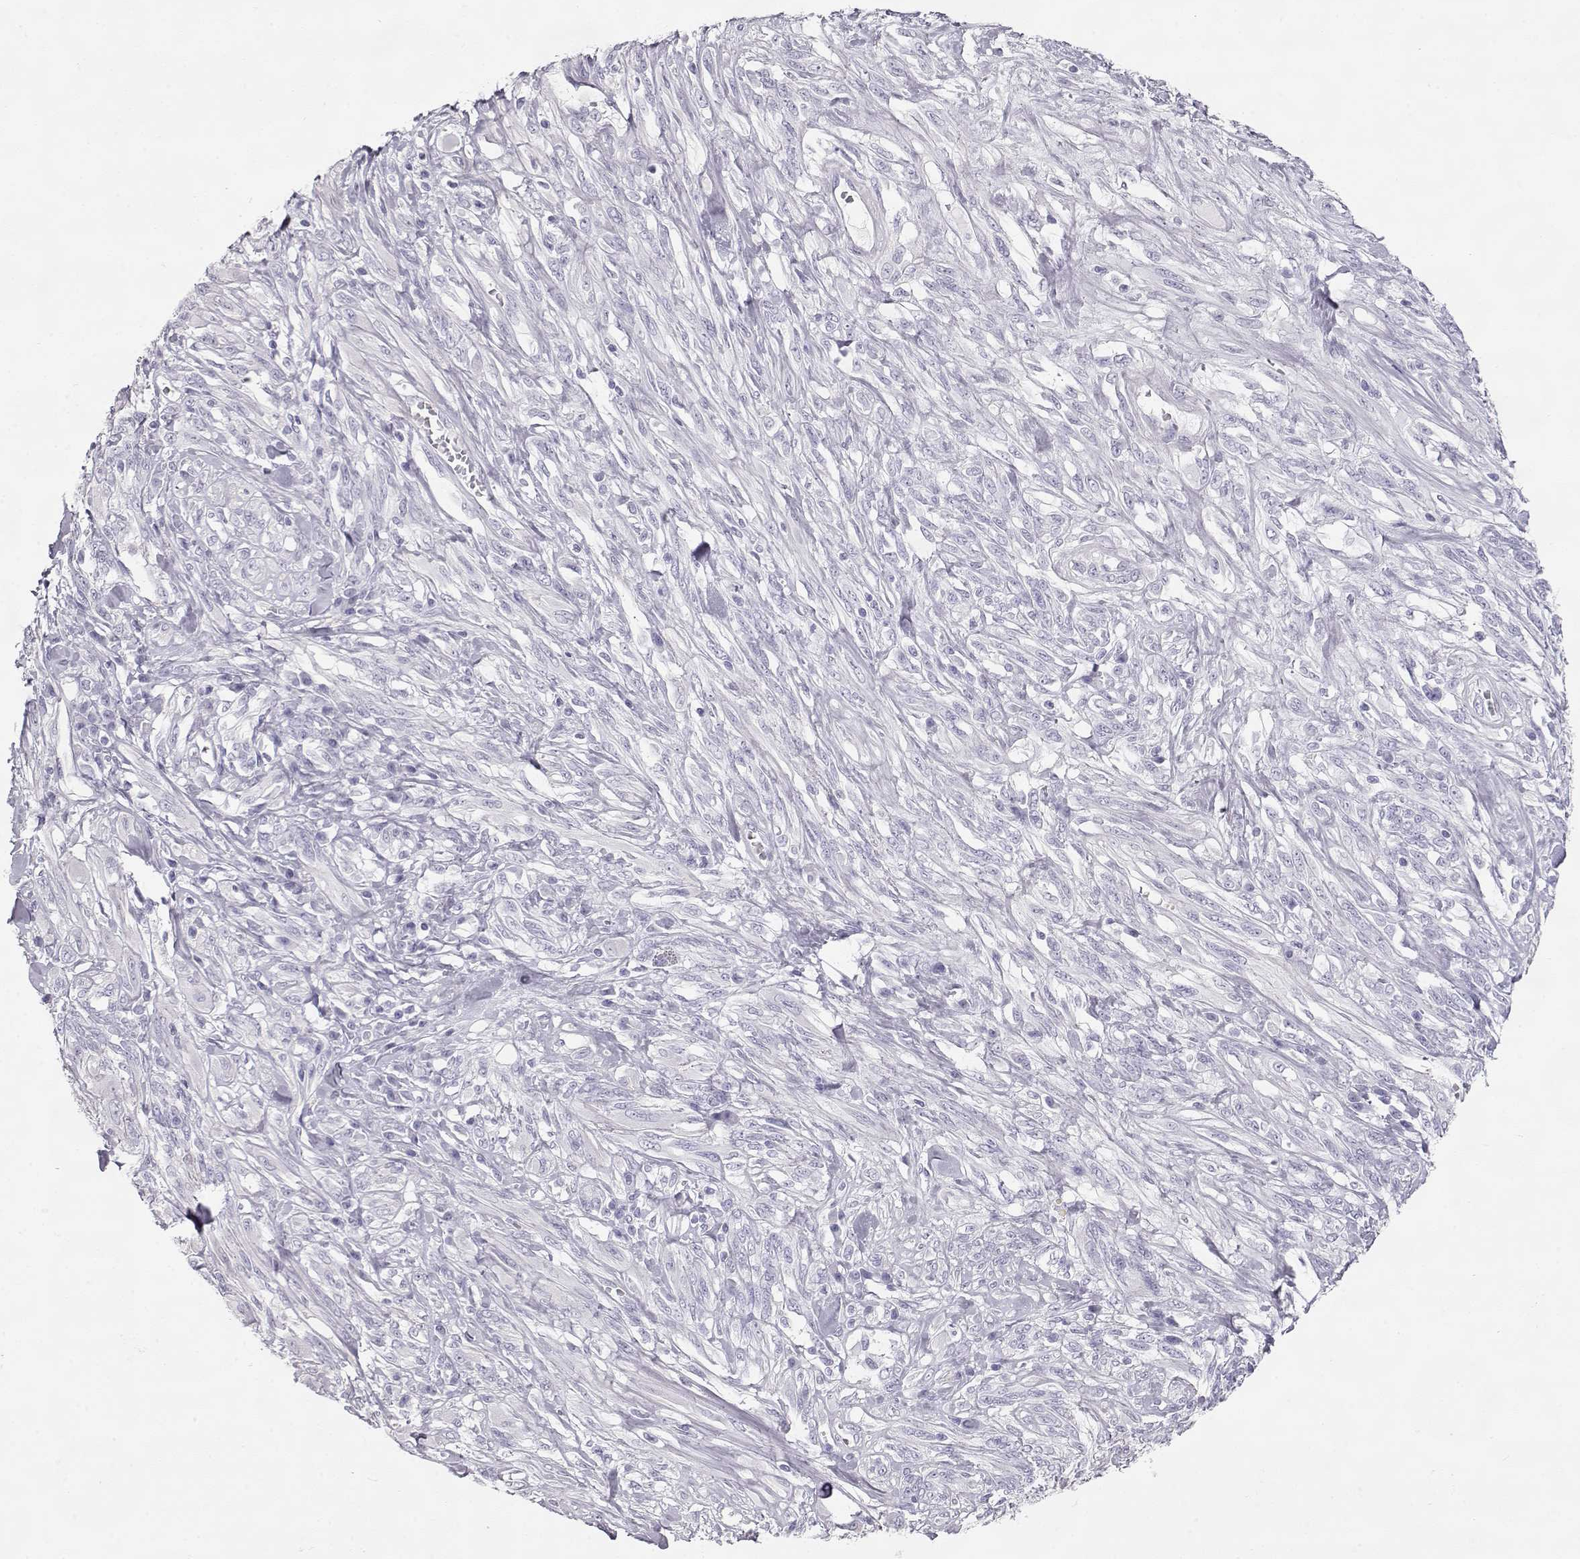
{"staining": {"intensity": "negative", "quantity": "none", "location": "none"}, "tissue": "melanoma", "cell_type": "Tumor cells", "image_type": "cancer", "snomed": [{"axis": "morphology", "description": "Malignant melanoma, NOS"}, {"axis": "topography", "description": "Skin"}], "caption": "Immunohistochemical staining of melanoma reveals no significant expression in tumor cells.", "gene": "SLITRK3", "patient": {"sex": "female", "age": 91}}